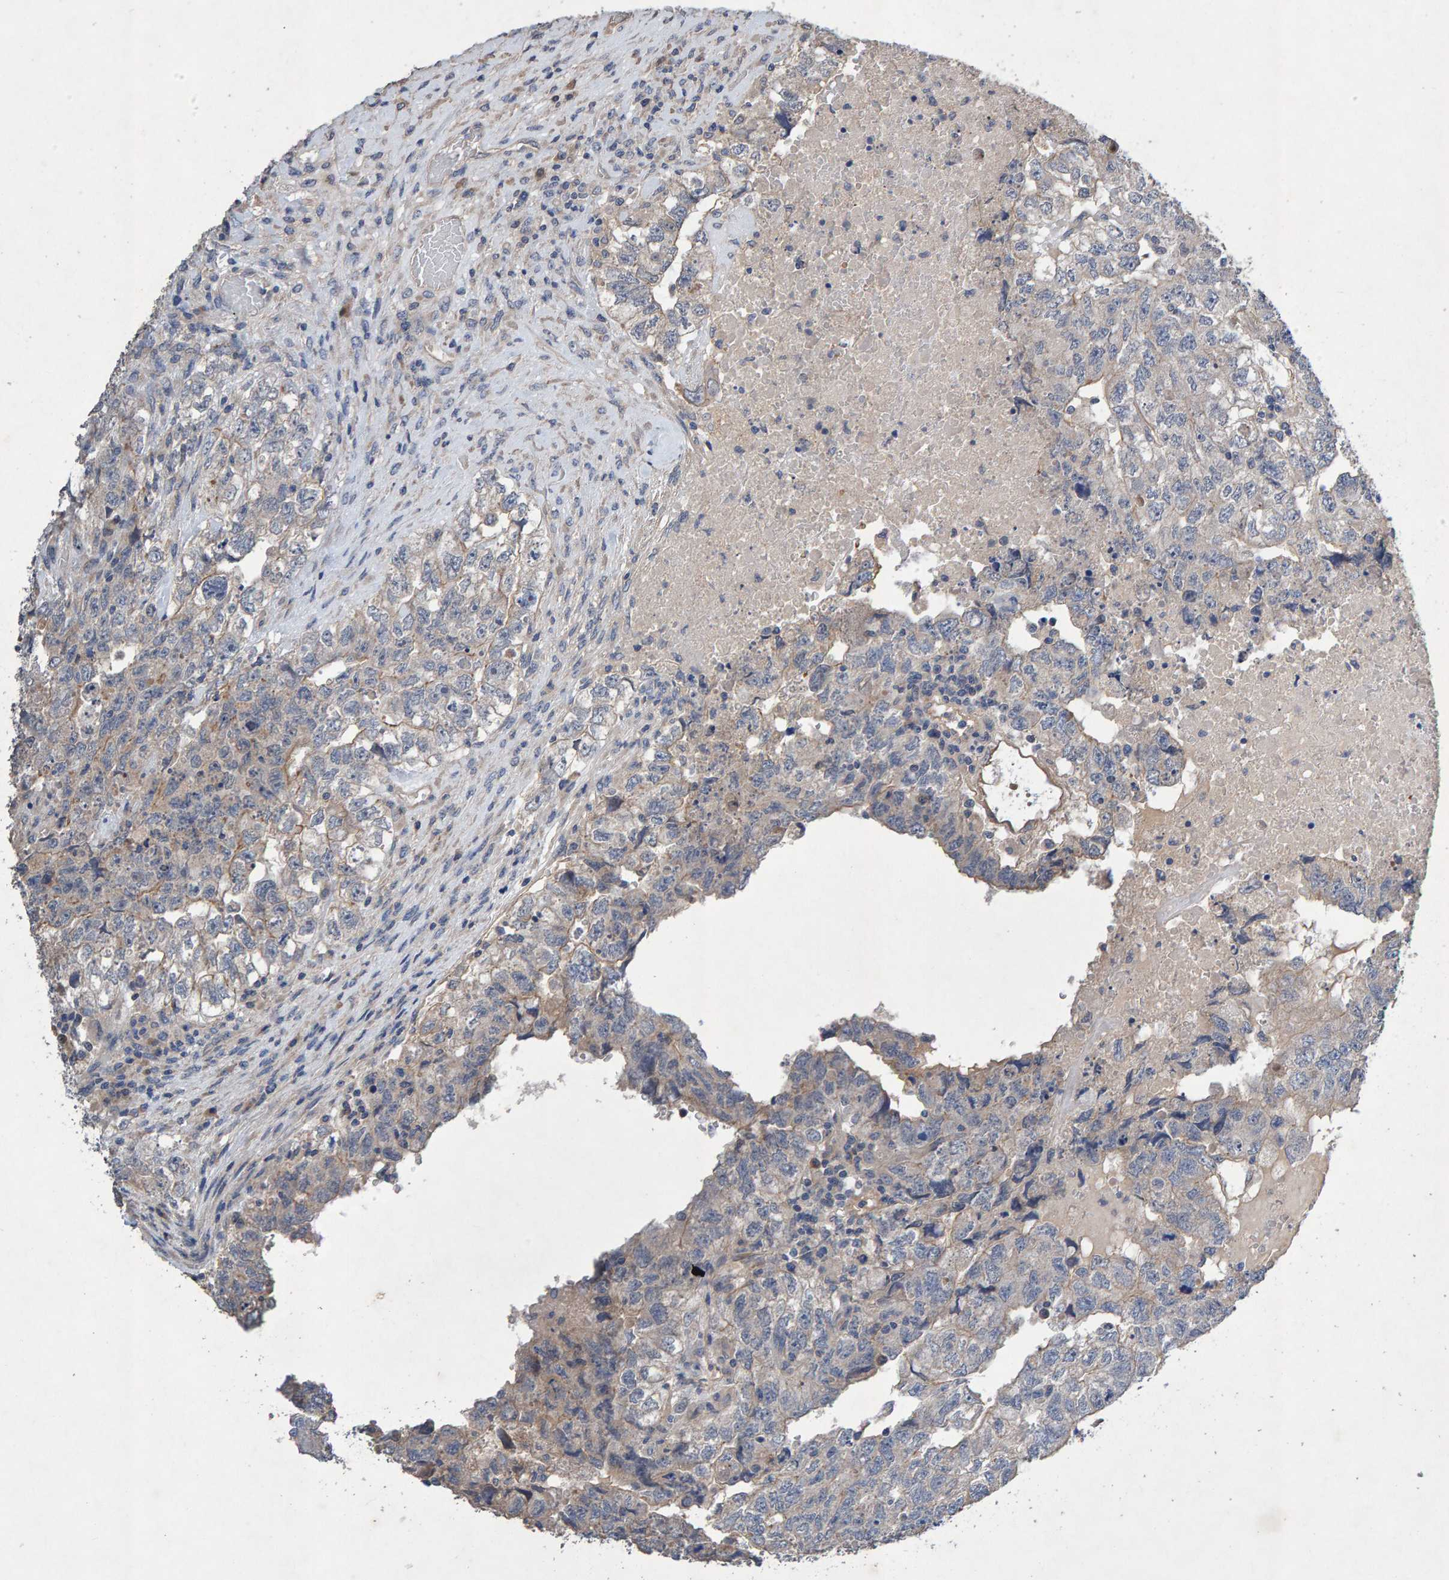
{"staining": {"intensity": "weak", "quantity": "25%-75%", "location": "cytoplasmic/membranous"}, "tissue": "testis cancer", "cell_type": "Tumor cells", "image_type": "cancer", "snomed": [{"axis": "morphology", "description": "Carcinoma, Embryonal, NOS"}, {"axis": "topography", "description": "Testis"}], "caption": "Human testis cancer (embryonal carcinoma) stained for a protein (brown) reveals weak cytoplasmic/membranous positive expression in about 25%-75% of tumor cells.", "gene": "EFR3A", "patient": {"sex": "male", "age": 36}}